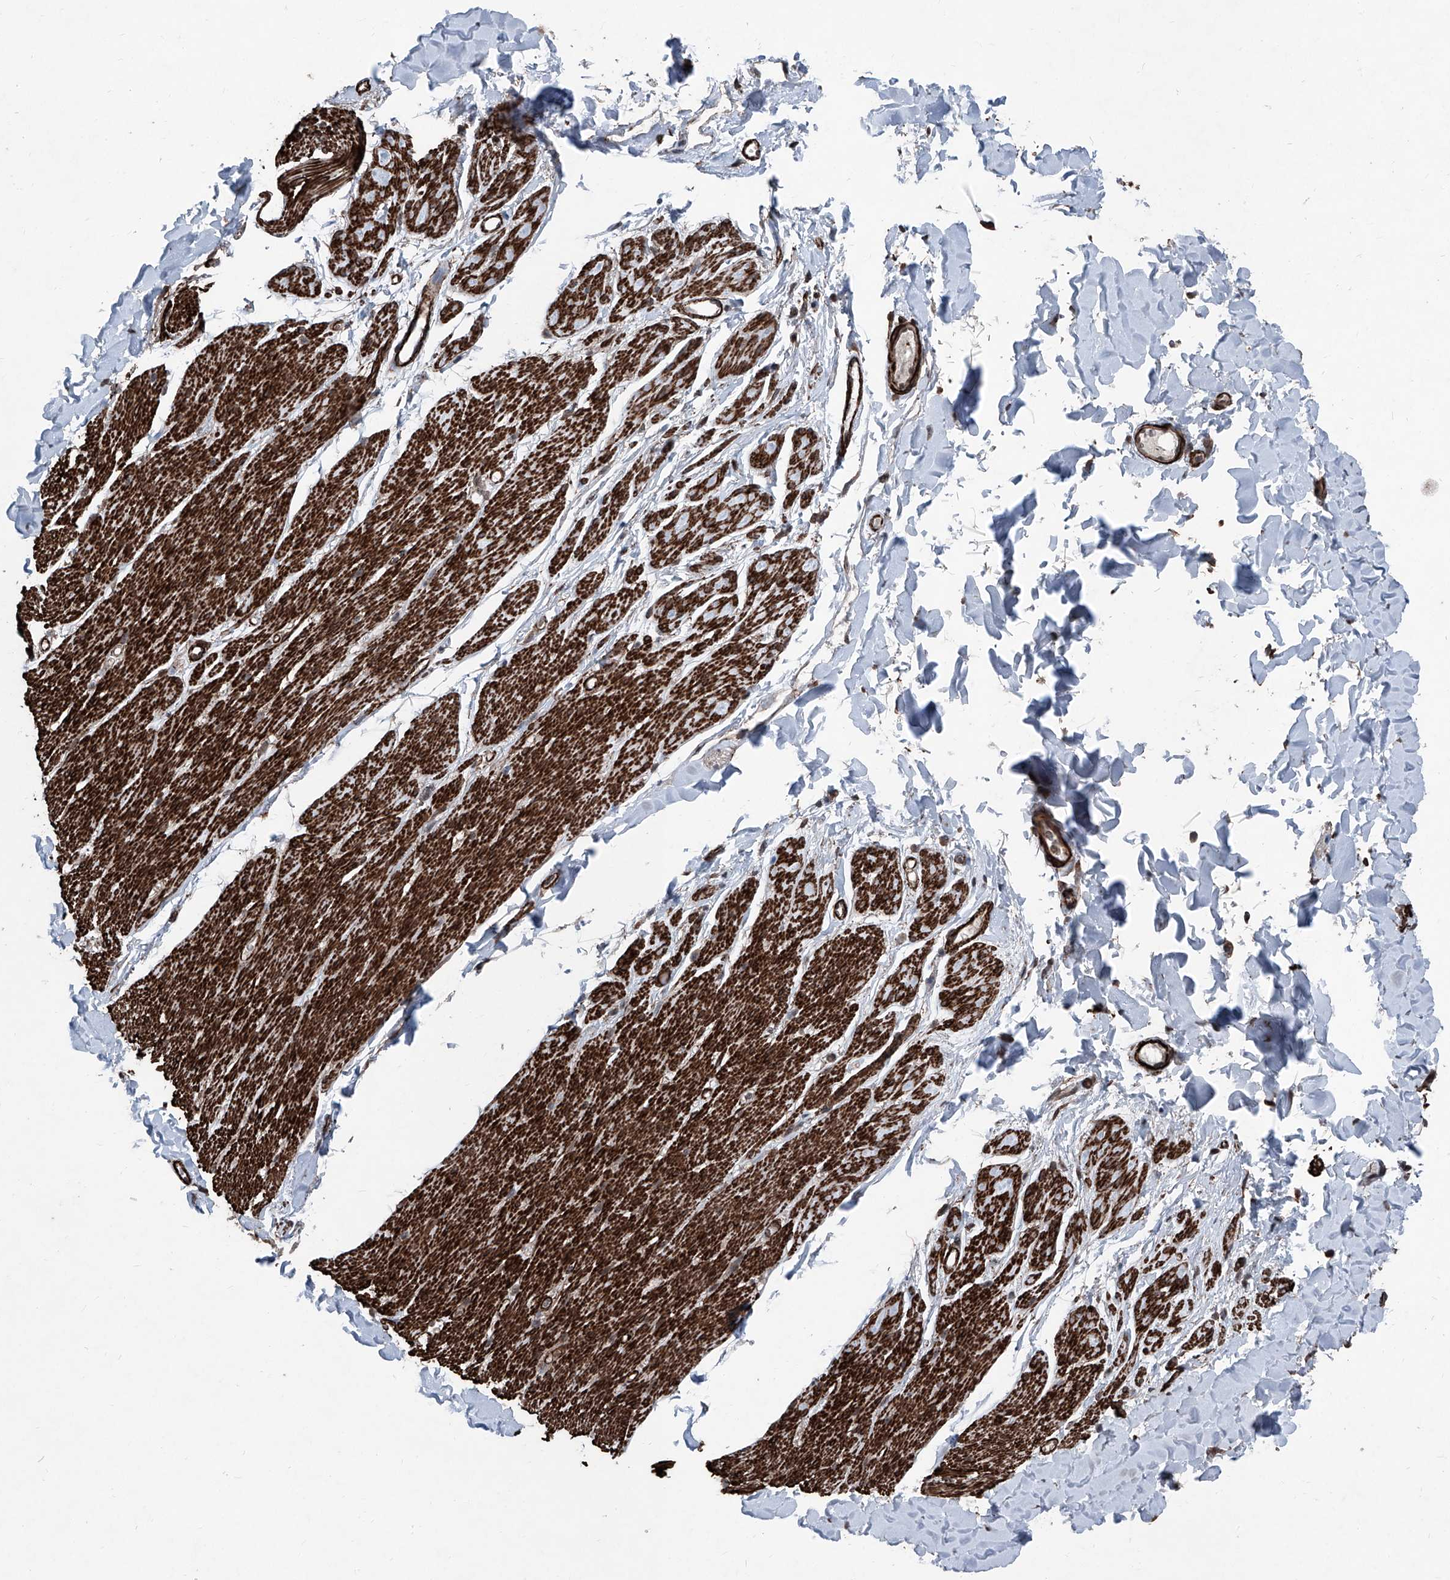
{"staining": {"intensity": "strong", "quantity": ">75%", "location": "cytoplasmic/membranous"}, "tissue": "smooth muscle", "cell_type": "Smooth muscle cells", "image_type": "normal", "snomed": [{"axis": "morphology", "description": "Normal tissue, NOS"}, {"axis": "topography", "description": "Colon"}, {"axis": "topography", "description": "Peripheral nerve tissue"}], "caption": "Immunohistochemistry (IHC) micrograph of normal human smooth muscle stained for a protein (brown), which shows high levels of strong cytoplasmic/membranous staining in about >75% of smooth muscle cells.", "gene": "COA7", "patient": {"sex": "female", "age": 61}}